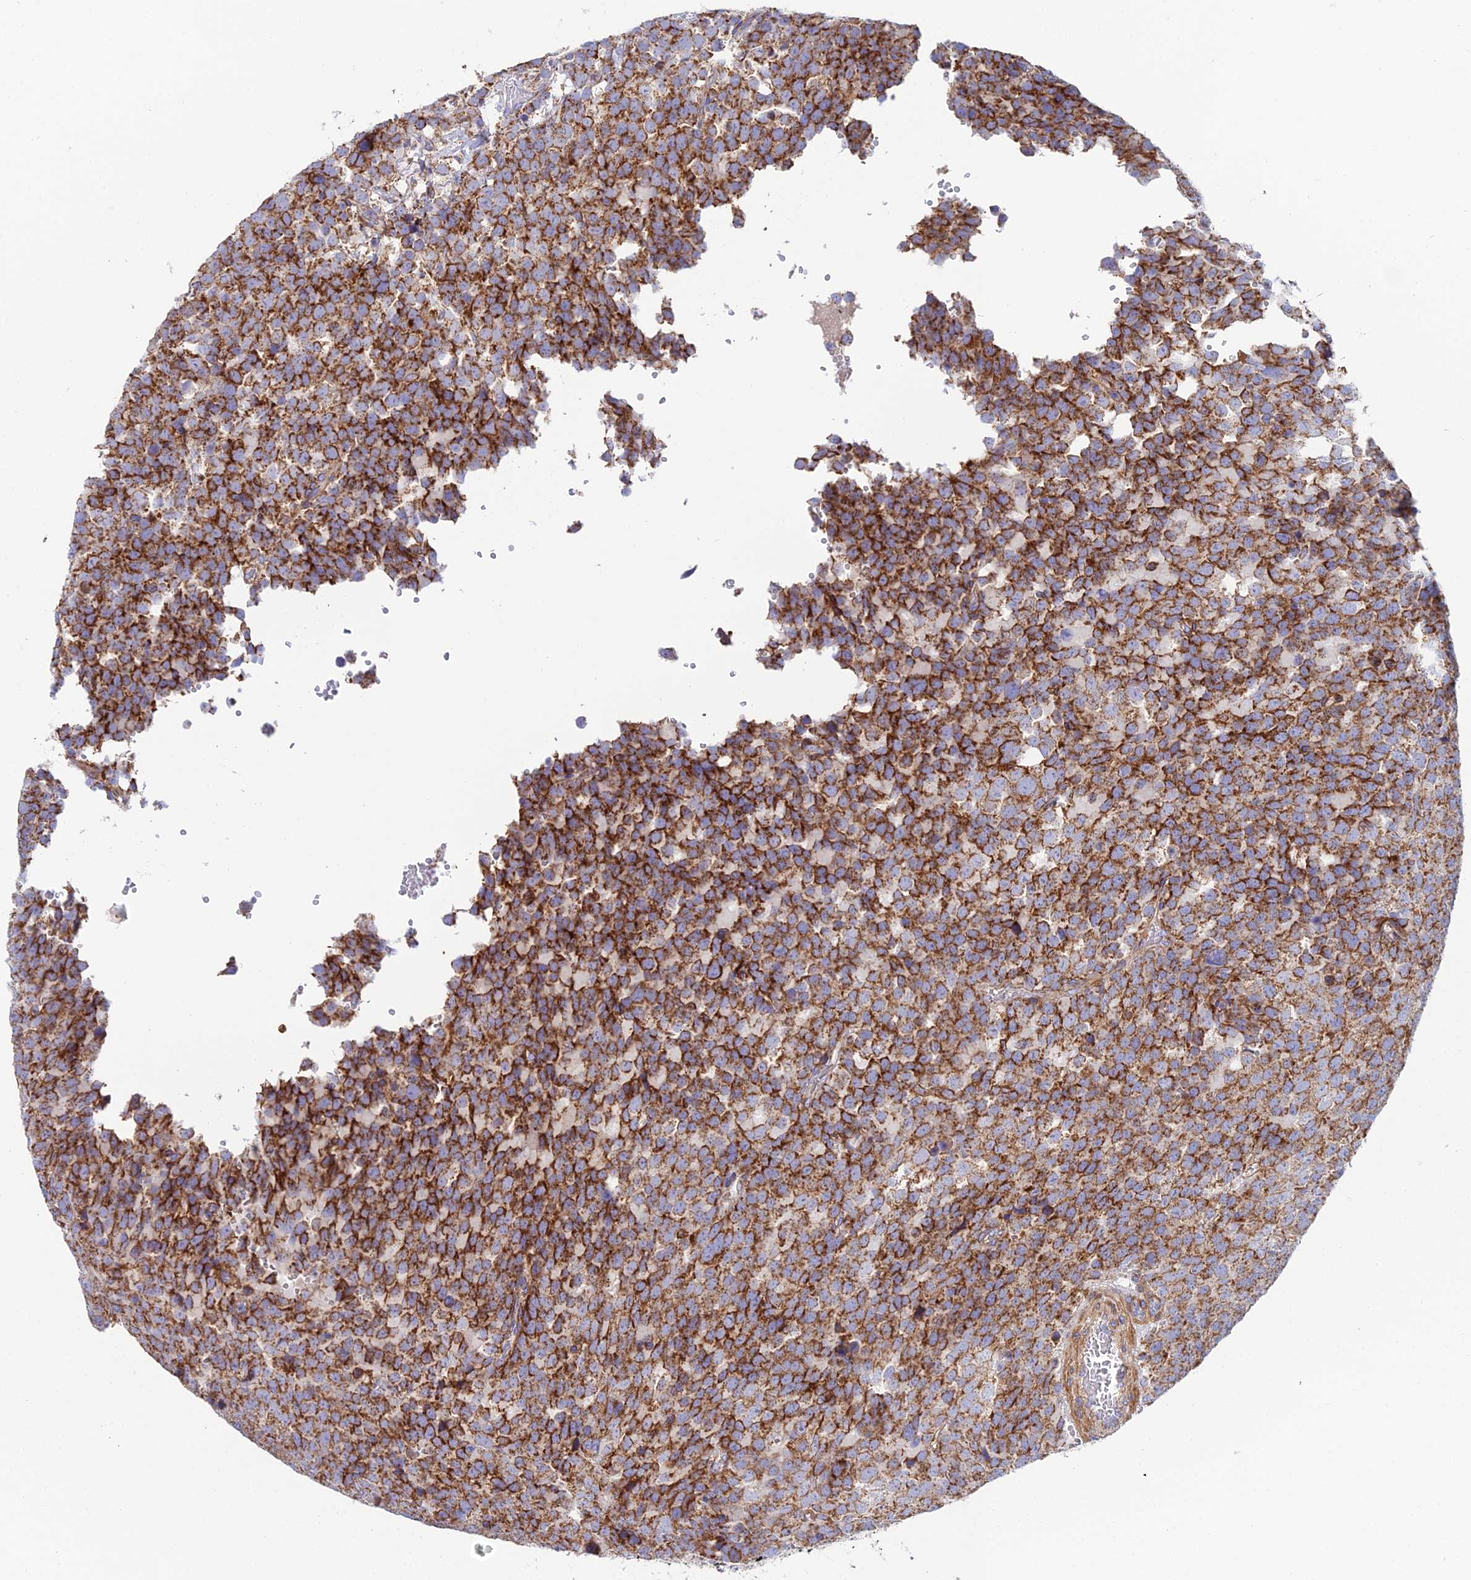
{"staining": {"intensity": "strong", "quantity": ">75%", "location": "cytoplasmic/membranous"}, "tissue": "testis cancer", "cell_type": "Tumor cells", "image_type": "cancer", "snomed": [{"axis": "morphology", "description": "Seminoma, NOS"}, {"axis": "topography", "description": "Testis"}], "caption": "IHC histopathology image of human seminoma (testis) stained for a protein (brown), which shows high levels of strong cytoplasmic/membranous expression in approximately >75% of tumor cells.", "gene": "CSPG4", "patient": {"sex": "male", "age": 71}}